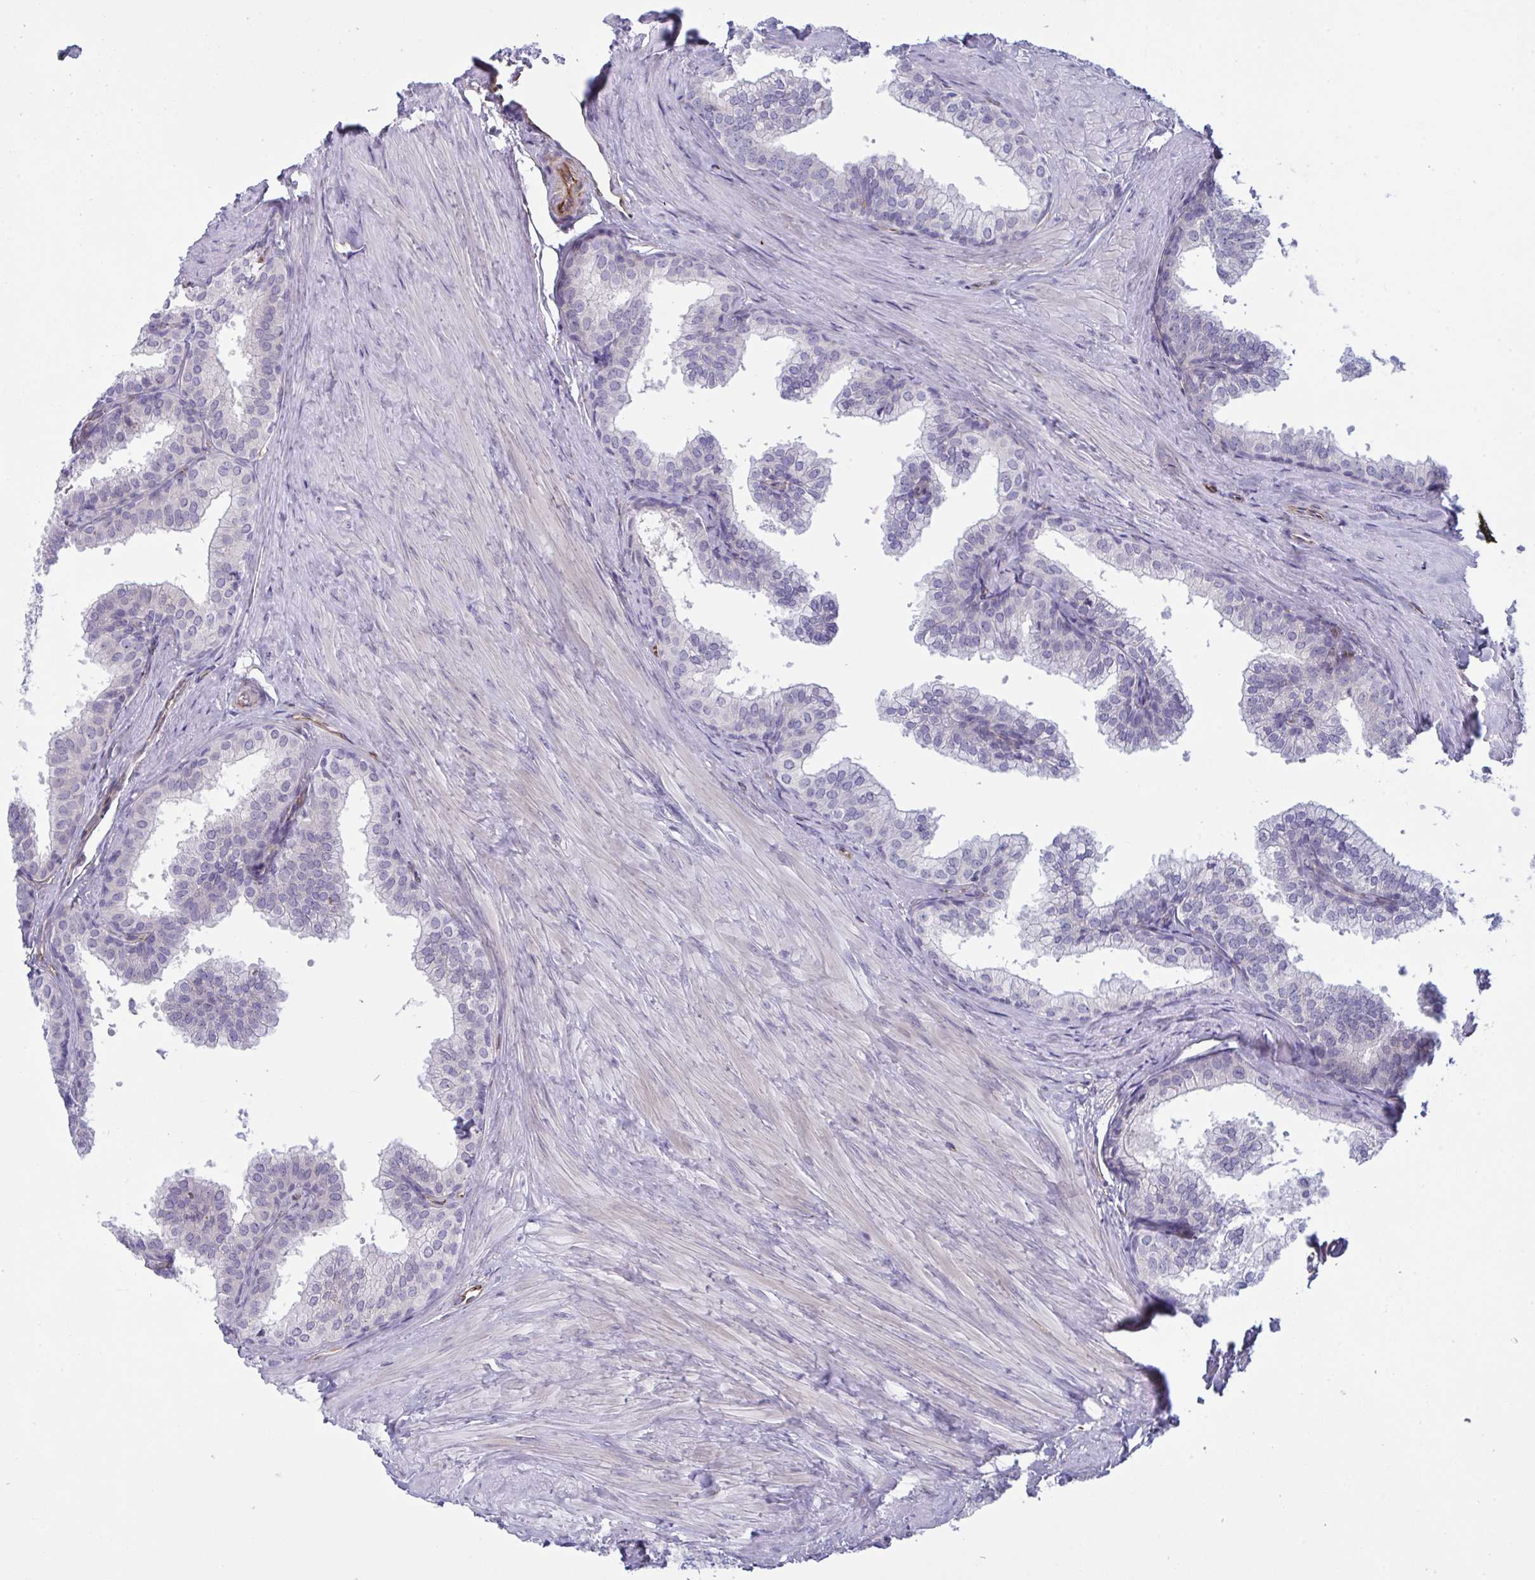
{"staining": {"intensity": "negative", "quantity": "none", "location": "none"}, "tissue": "prostate", "cell_type": "Glandular cells", "image_type": "normal", "snomed": [{"axis": "morphology", "description": "Normal tissue, NOS"}, {"axis": "topography", "description": "Prostate"}, {"axis": "topography", "description": "Peripheral nerve tissue"}], "caption": "Immunohistochemical staining of unremarkable human prostate reveals no significant staining in glandular cells. (Immunohistochemistry (ihc), brightfield microscopy, high magnification).", "gene": "DCBLD1", "patient": {"sex": "male", "age": 55}}